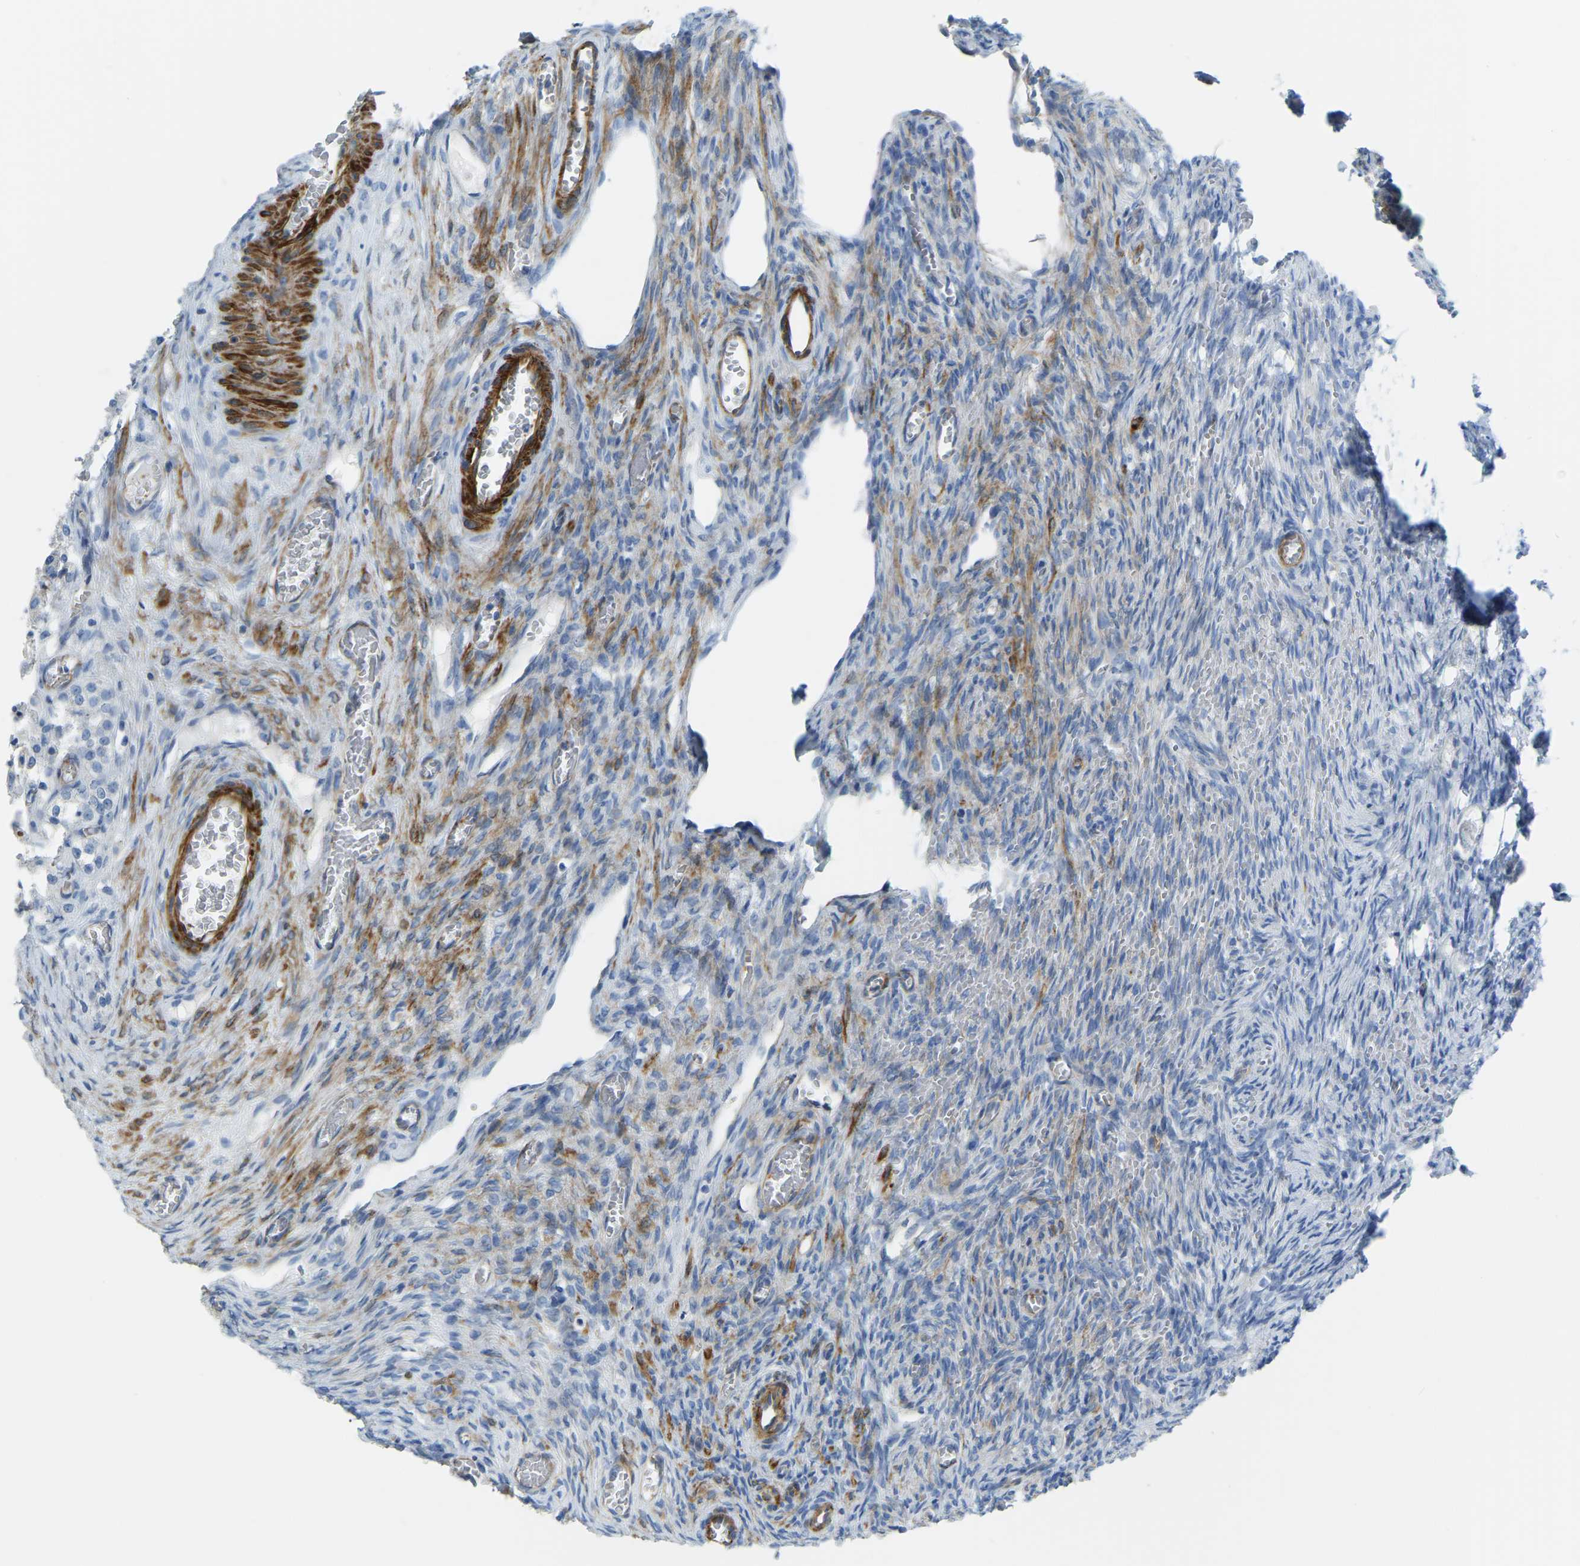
{"staining": {"intensity": "moderate", "quantity": "<25%", "location": "cytoplasmic/membranous"}, "tissue": "ovary", "cell_type": "Follicle cells", "image_type": "normal", "snomed": [{"axis": "morphology", "description": "Normal tissue, NOS"}, {"axis": "topography", "description": "Ovary"}], "caption": "DAB immunohistochemical staining of normal human ovary reveals moderate cytoplasmic/membranous protein expression in about <25% of follicle cells. (DAB IHC with brightfield microscopy, high magnification).", "gene": "MYL3", "patient": {"sex": "female", "age": 27}}